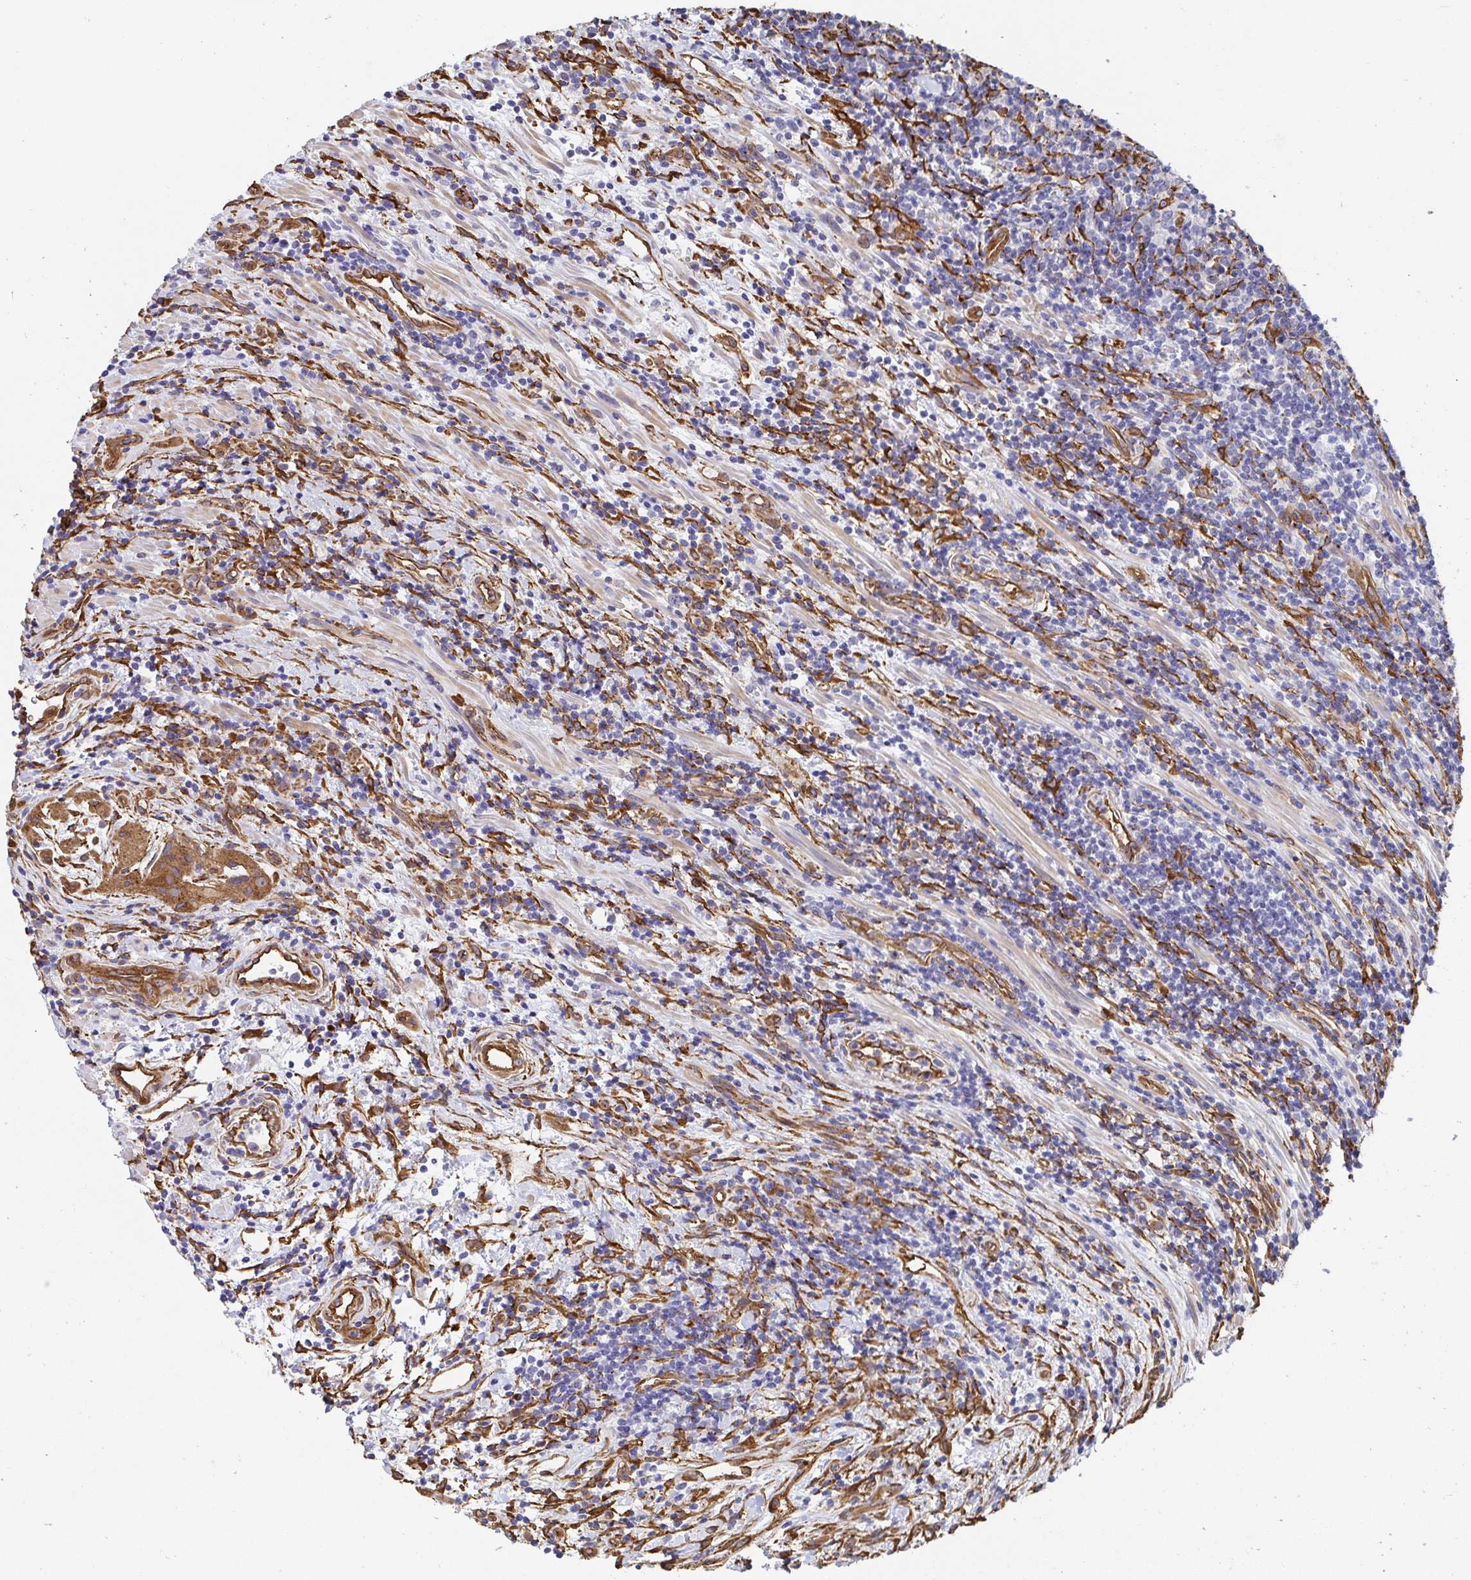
{"staining": {"intensity": "negative", "quantity": "none", "location": "none"}, "tissue": "lymphoma", "cell_type": "Tumor cells", "image_type": "cancer", "snomed": [{"axis": "morphology", "description": "Malignant lymphoma, non-Hodgkin's type, High grade"}, {"axis": "topography", "description": "Small intestine"}], "caption": "A micrograph of human high-grade malignant lymphoma, non-Hodgkin's type is negative for staining in tumor cells.", "gene": "CTTN", "patient": {"sex": "female", "age": 56}}